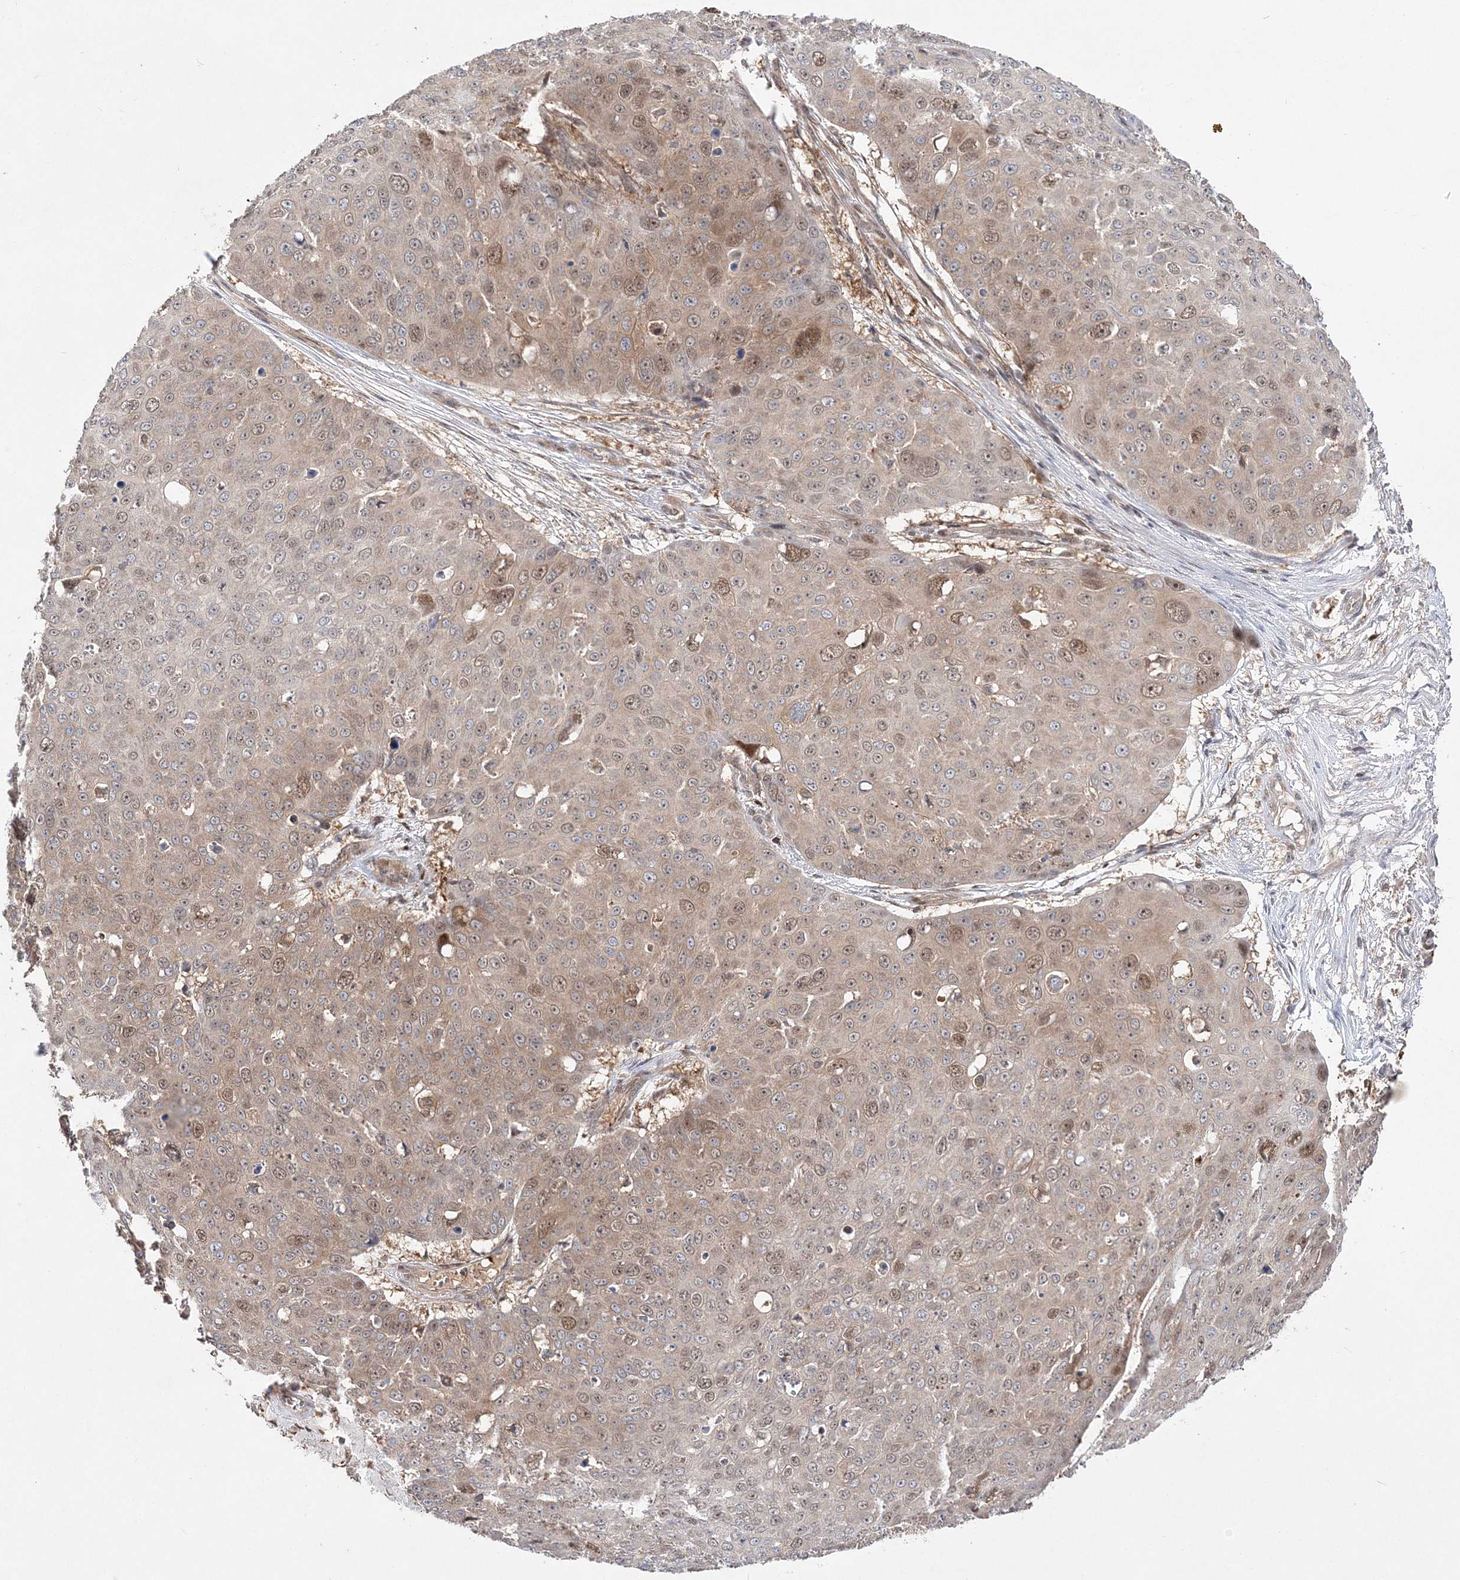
{"staining": {"intensity": "weak", "quantity": "25%-75%", "location": "cytoplasmic/membranous,nuclear"}, "tissue": "skin cancer", "cell_type": "Tumor cells", "image_type": "cancer", "snomed": [{"axis": "morphology", "description": "Squamous cell carcinoma, NOS"}, {"axis": "topography", "description": "Skin"}], "caption": "Immunohistochemistry of skin squamous cell carcinoma exhibits low levels of weak cytoplasmic/membranous and nuclear expression in about 25%-75% of tumor cells.", "gene": "NIF3L1", "patient": {"sex": "male", "age": 71}}